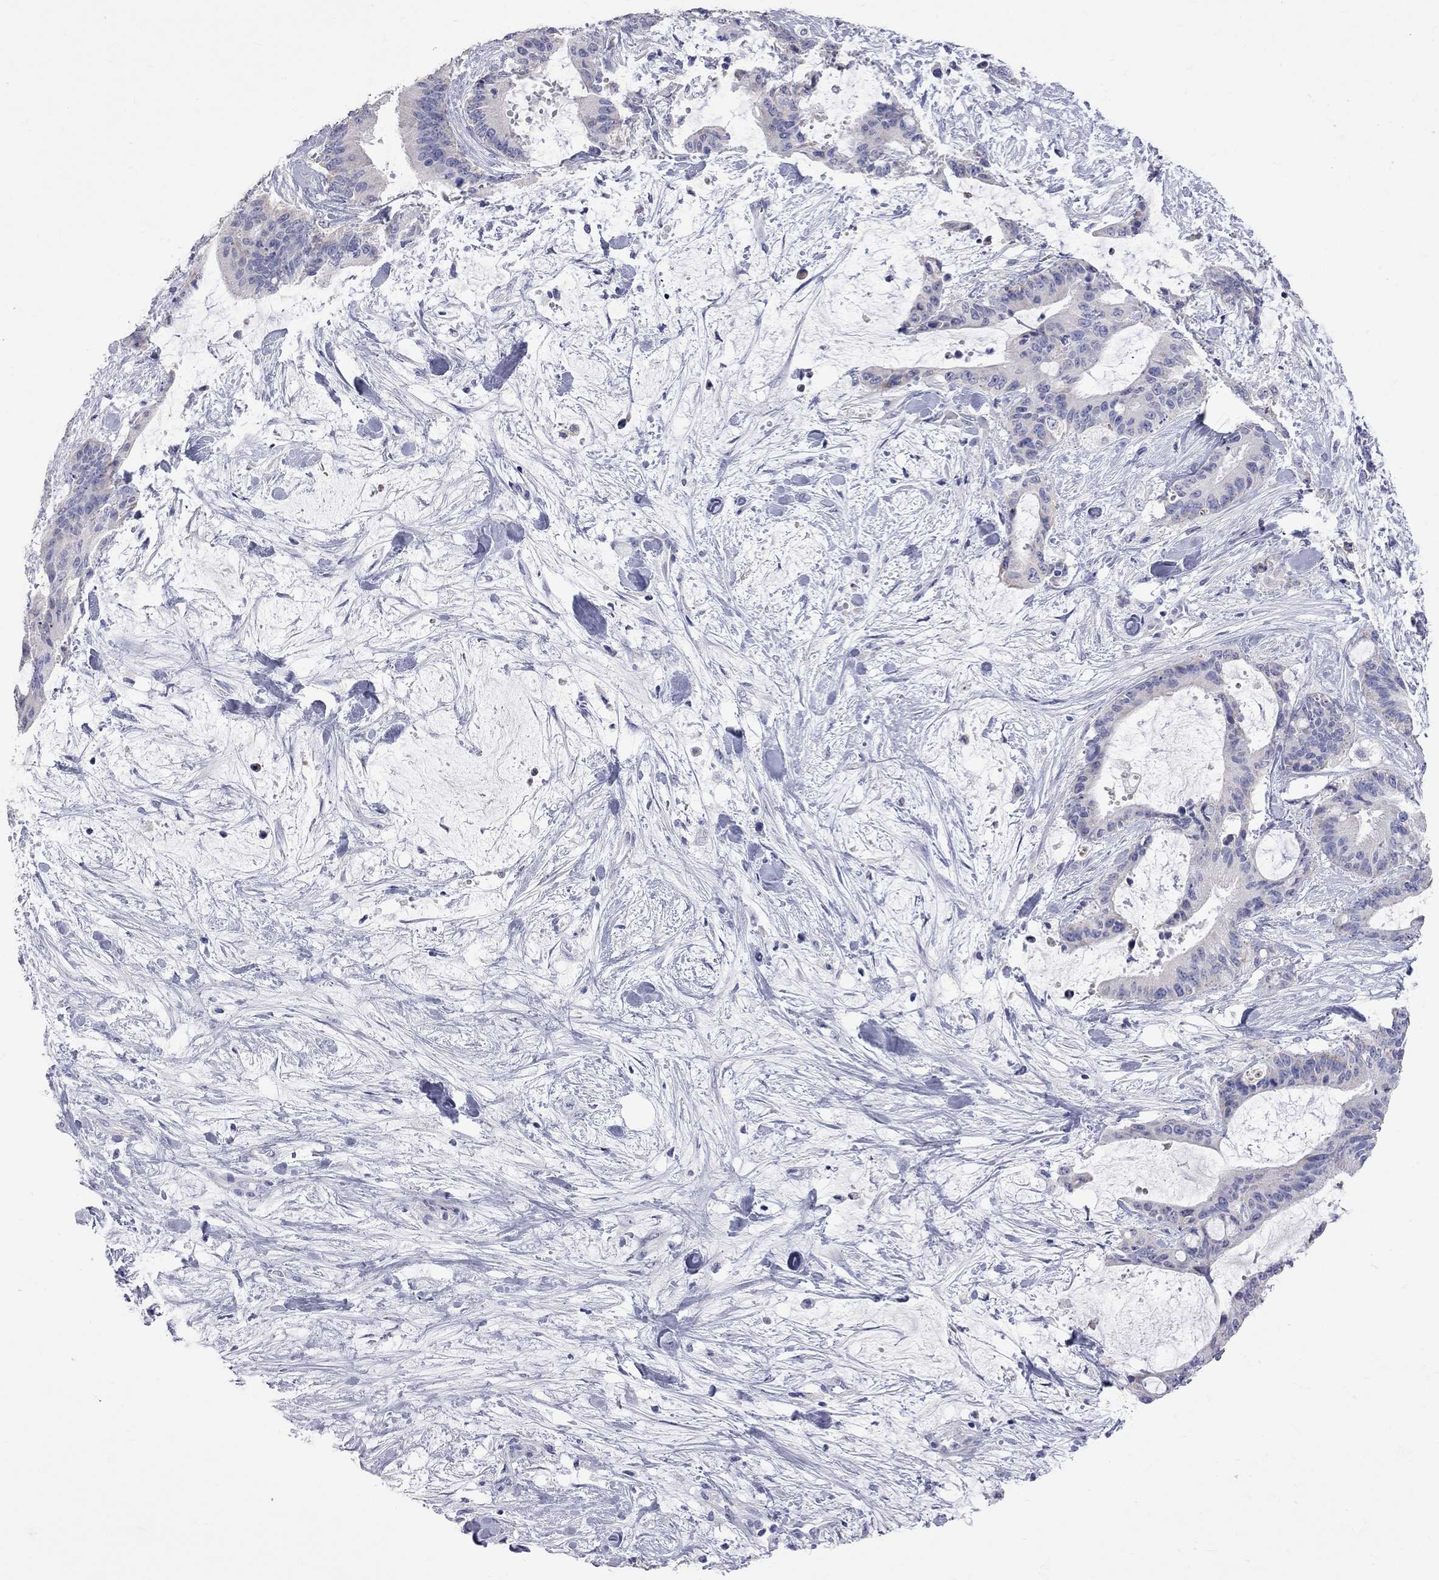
{"staining": {"intensity": "negative", "quantity": "none", "location": "none"}, "tissue": "liver cancer", "cell_type": "Tumor cells", "image_type": "cancer", "snomed": [{"axis": "morphology", "description": "Cholangiocarcinoma"}, {"axis": "topography", "description": "Liver"}], "caption": "Liver cholangiocarcinoma was stained to show a protein in brown. There is no significant expression in tumor cells.", "gene": "KCND2", "patient": {"sex": "female", "age": 73}}